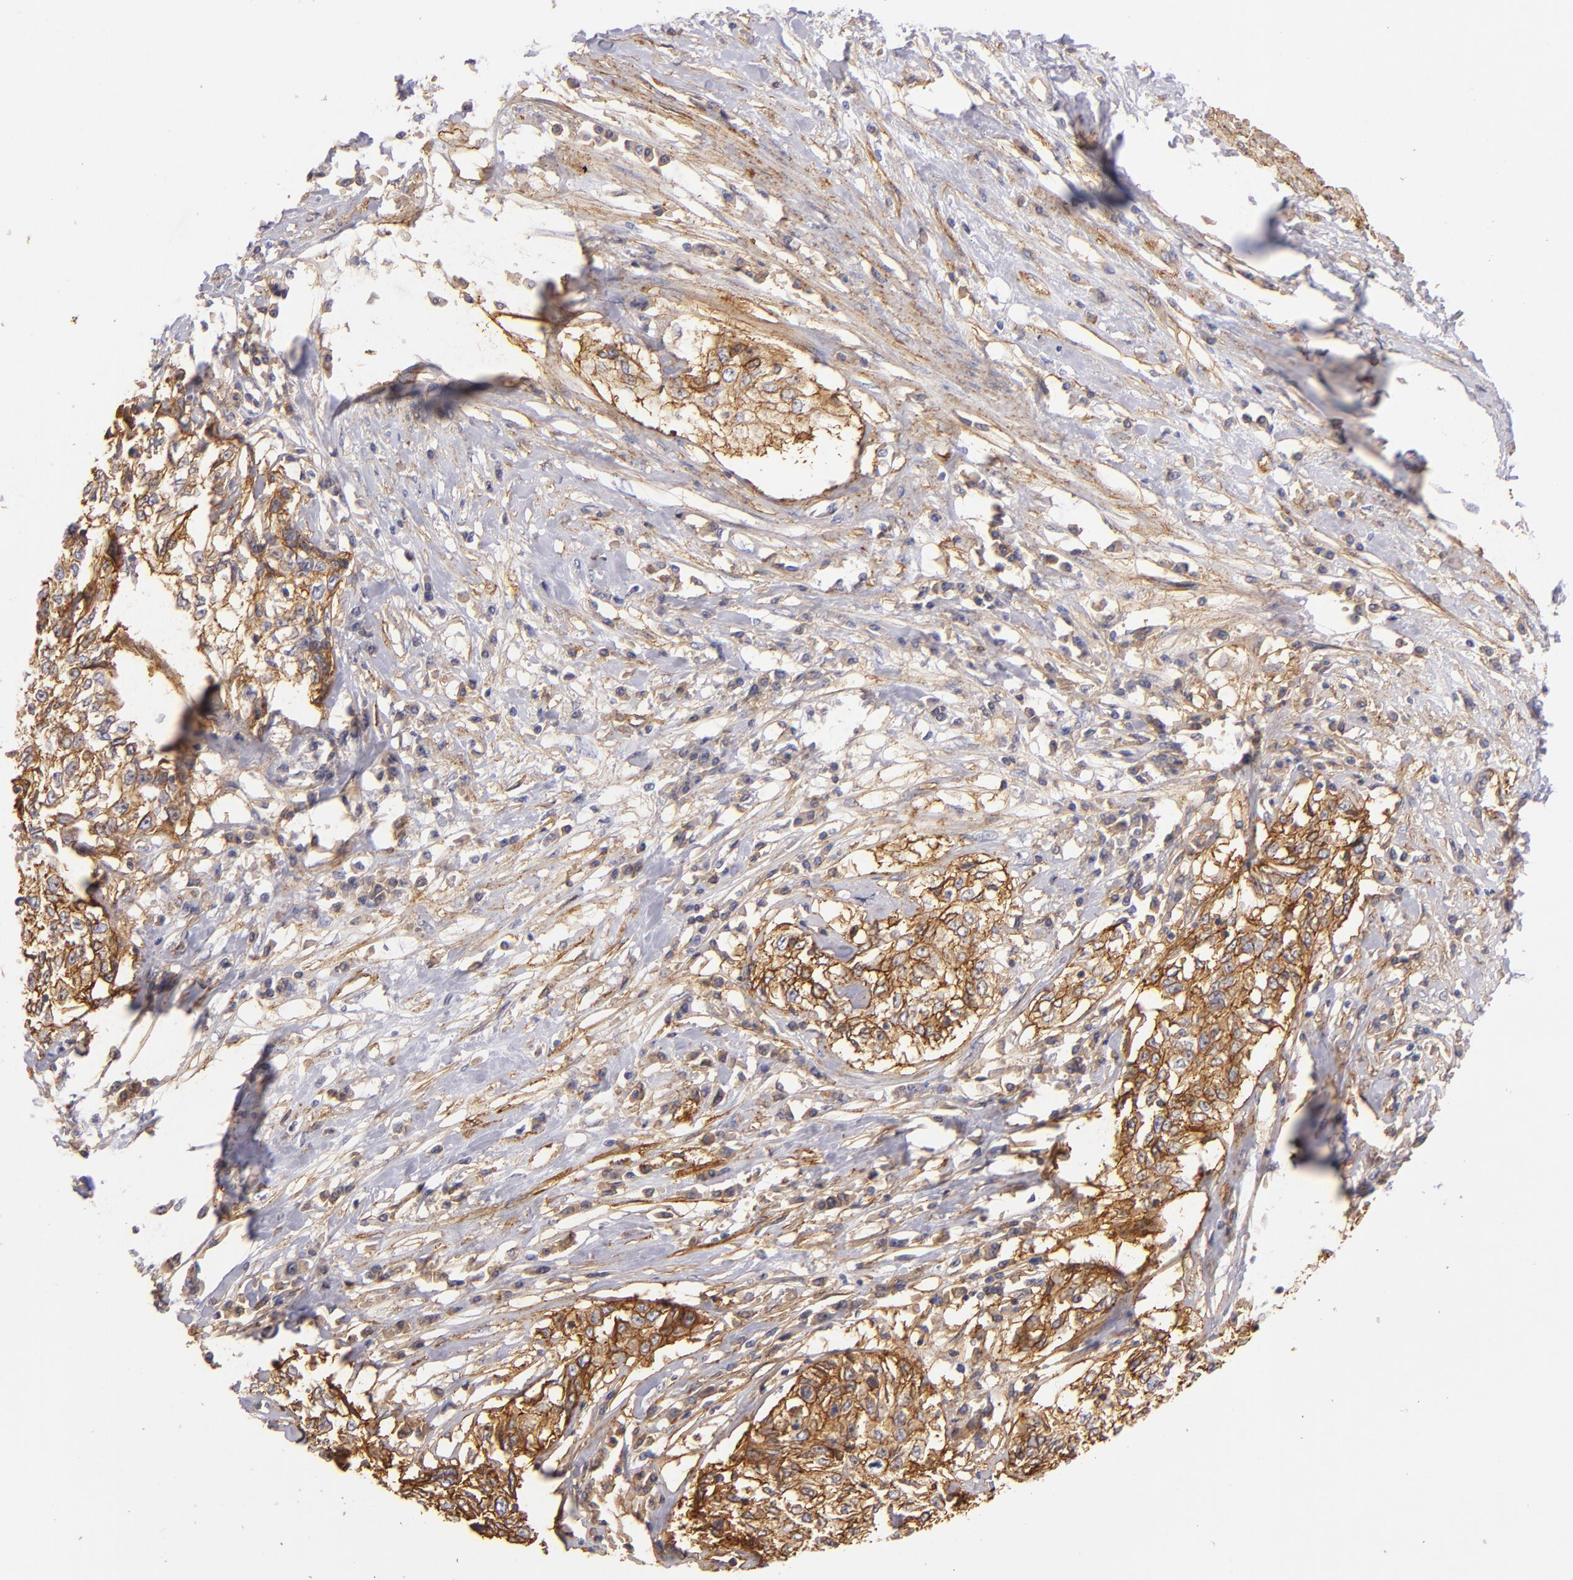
{"staining": {"intensity": "moderate", "quantity": "25%-75%", "location": "cytoplasmic/membranous"}, "tissue": "cervical cancer", "cell_type": "Tumor cells", "image_type": "cancer", "snomed": [{"axis": "morphology", "description": "Squamous cell carcinoma, NOS"}, {"axis": "topography", "description": "Cervix"}], "caption": "Cervical squamous cell carcinoma stained with a protein marker displays moderate staining in tumor cells.", "gene": "CD151", "patient": {"sex": "female", "age": 57}}